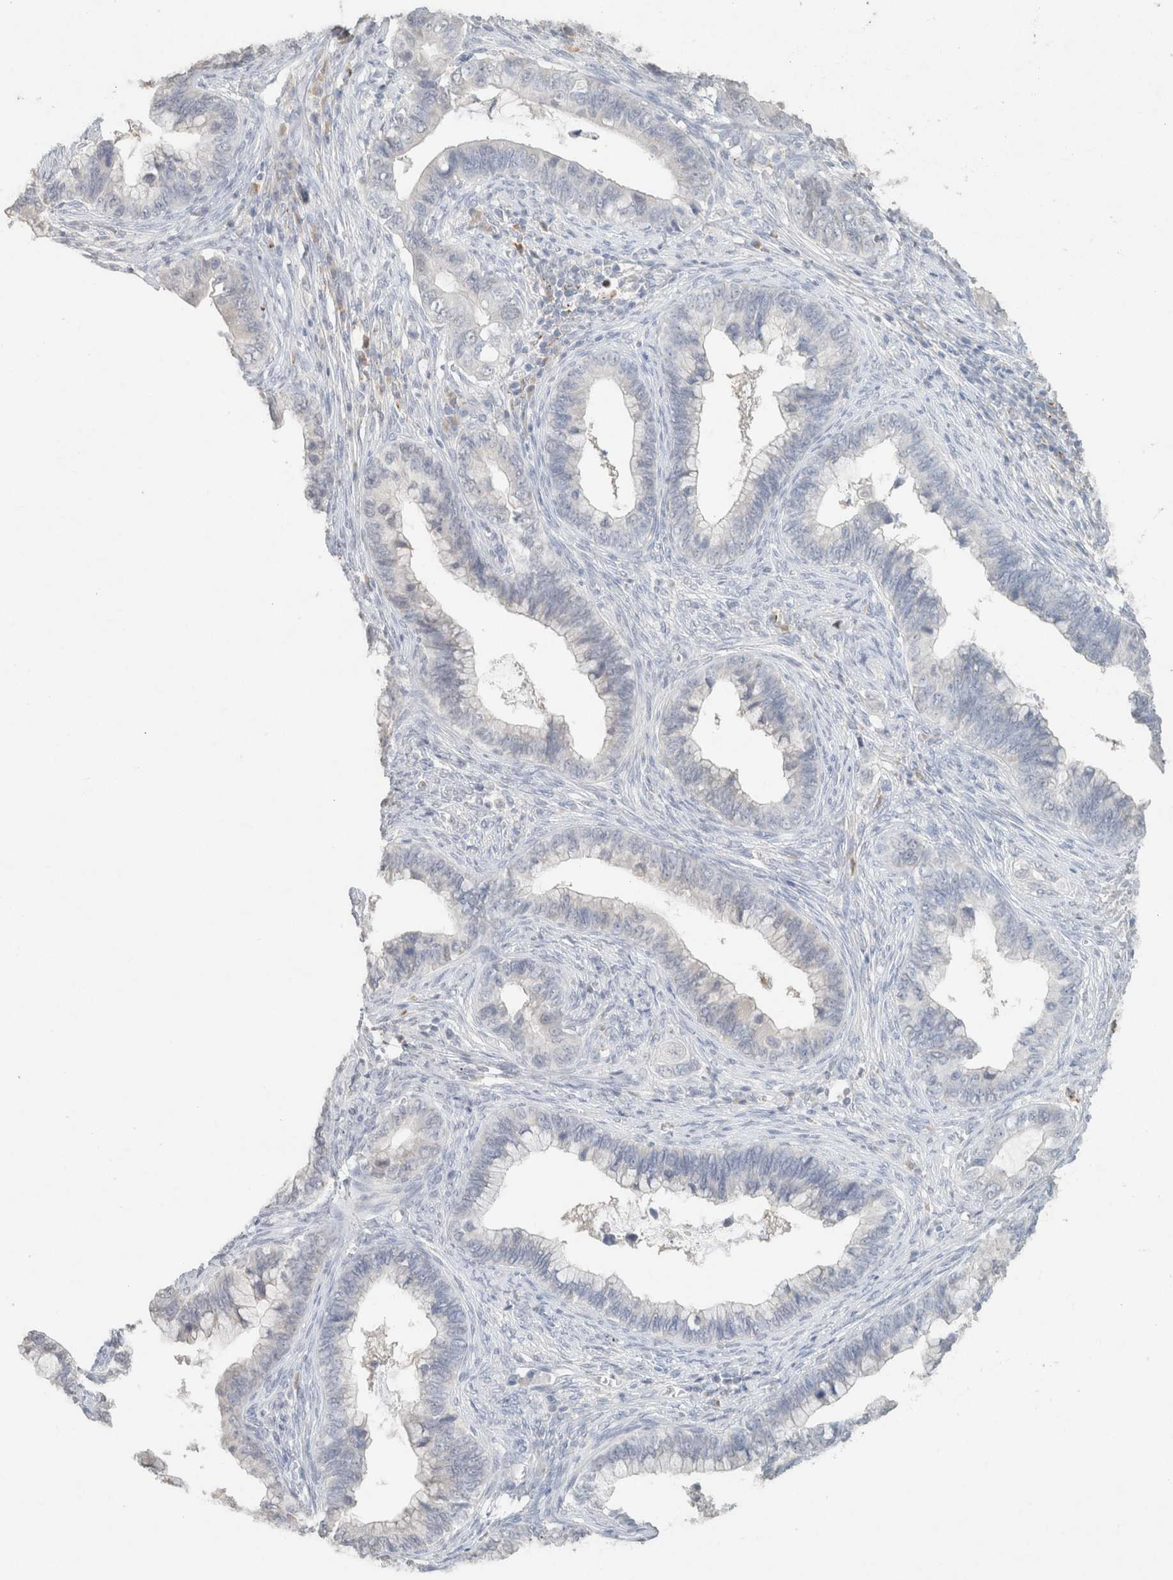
{"staining": {"intensity": "negative", "quantity": "none", "location": "none"}, "tissue": "cervical cancer", "cell_type": "Tumor cells", "image_type": "cancer", "snomed": [{"axis": "morphology", "description": "Adenocarcinoma, NOS"}, {"axis": "topography", "description": "Cervix"}], "caption": "Cervical cancer (adenocarcinoma) stained for a protein using IHC shows no expression tumor cells.", "gene": "CPA1", "patient": {"sex": "female", "age": 44}}